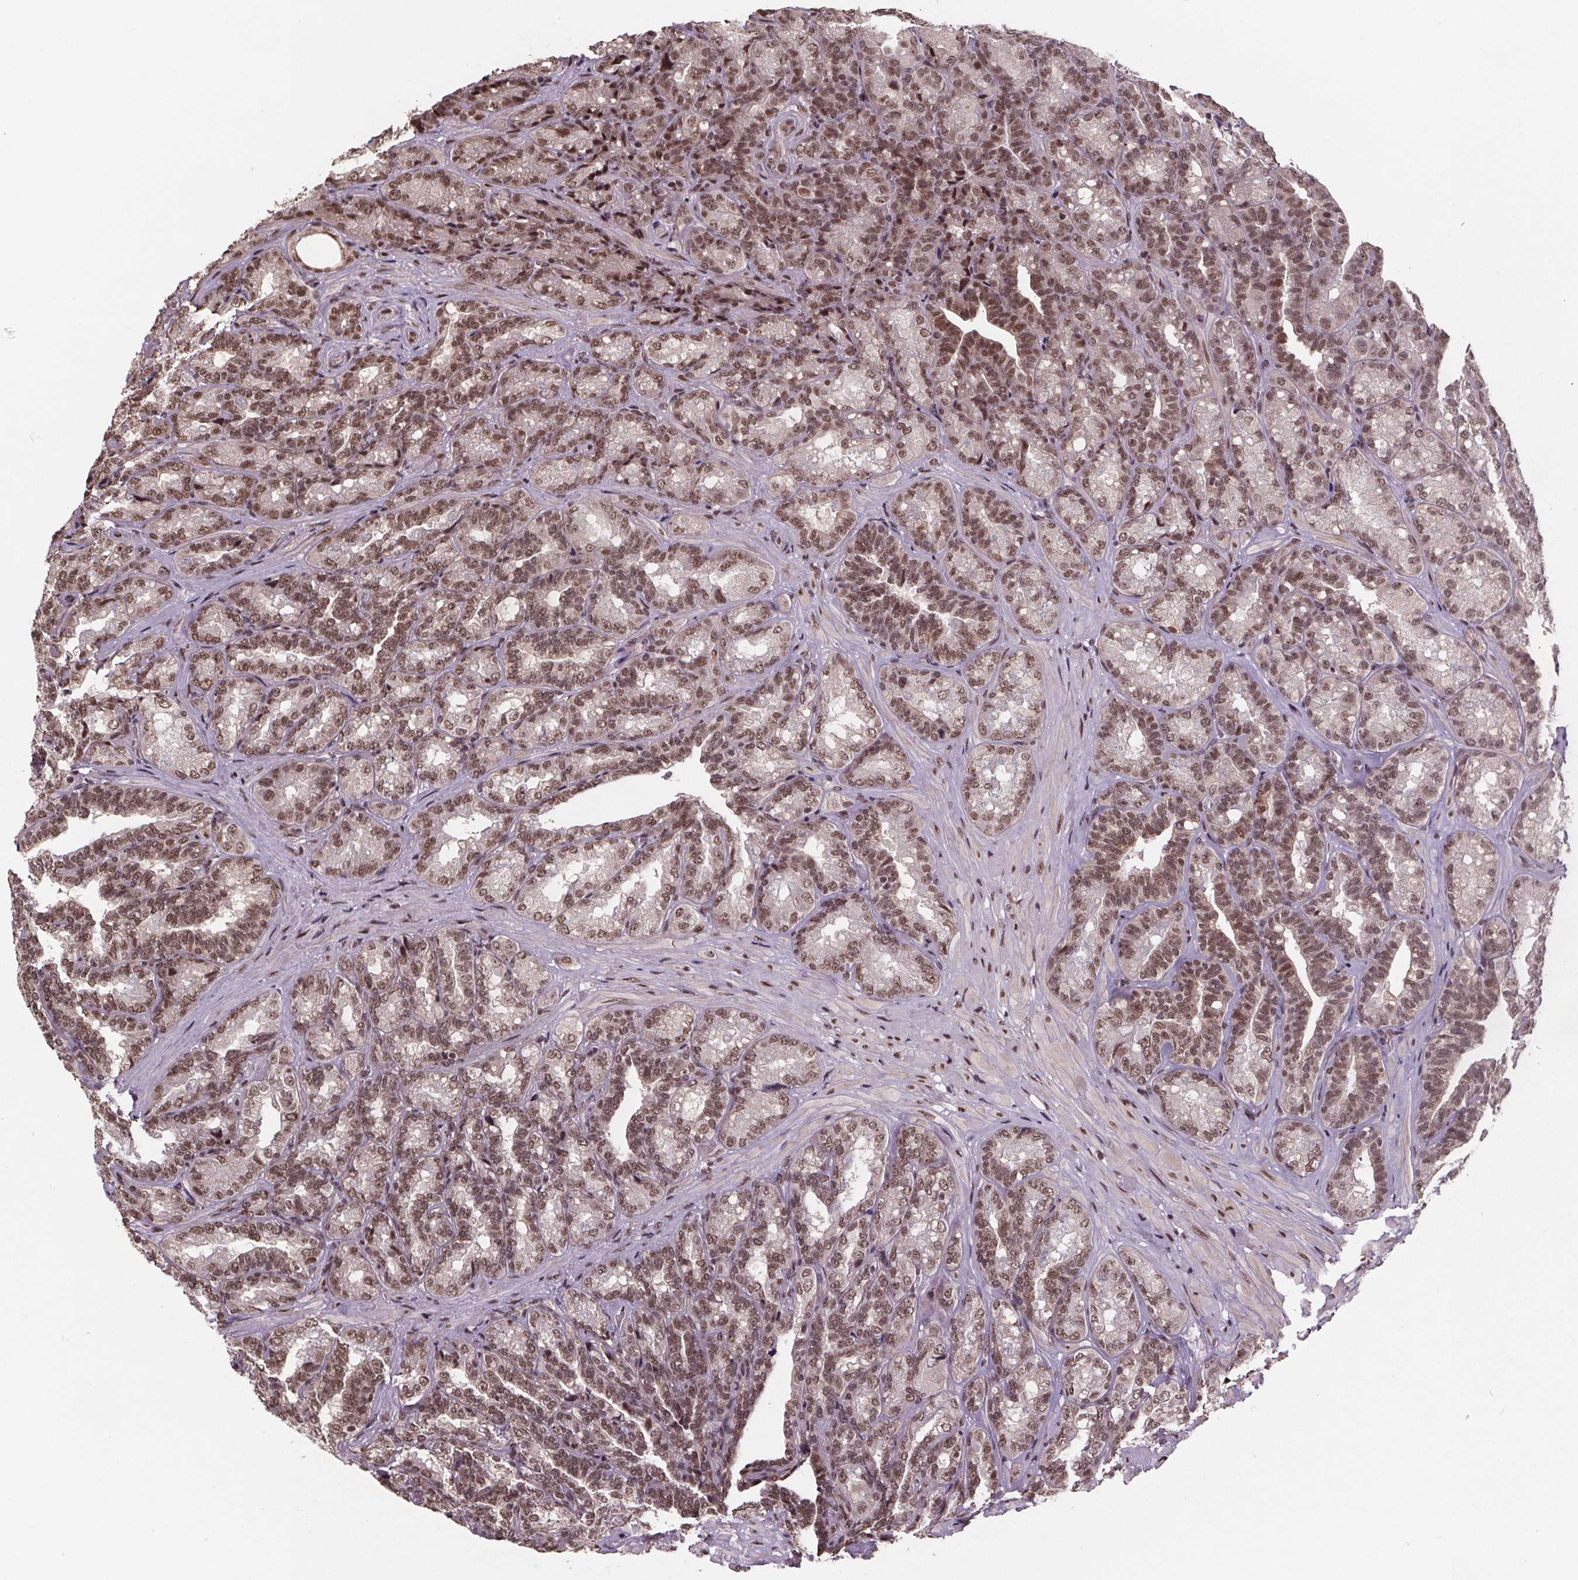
{"staining": {"intensity": "moderate", "quantity": ">75%", "location": "nuclear"}, "tissue": "seminal vesicle", "cell_type": "Glandular cells", "image_type": "normal", "snomed": [{"axis": "morphology", "description": "Normal tissue, NOS"}, {"axis": "topography", "description": "Seminal veicle"}], "caption": "The histopathology image reveals staining of unremarkable seminal vesicle, revealing moderate nuclear protein expression (brown color) within glandular cells. Immunohistochemistry stains the protein of interest in brown and the nuclei are stained blue.", "gene": "JARID2", "patient": {"sex": "male", "age": 68}}